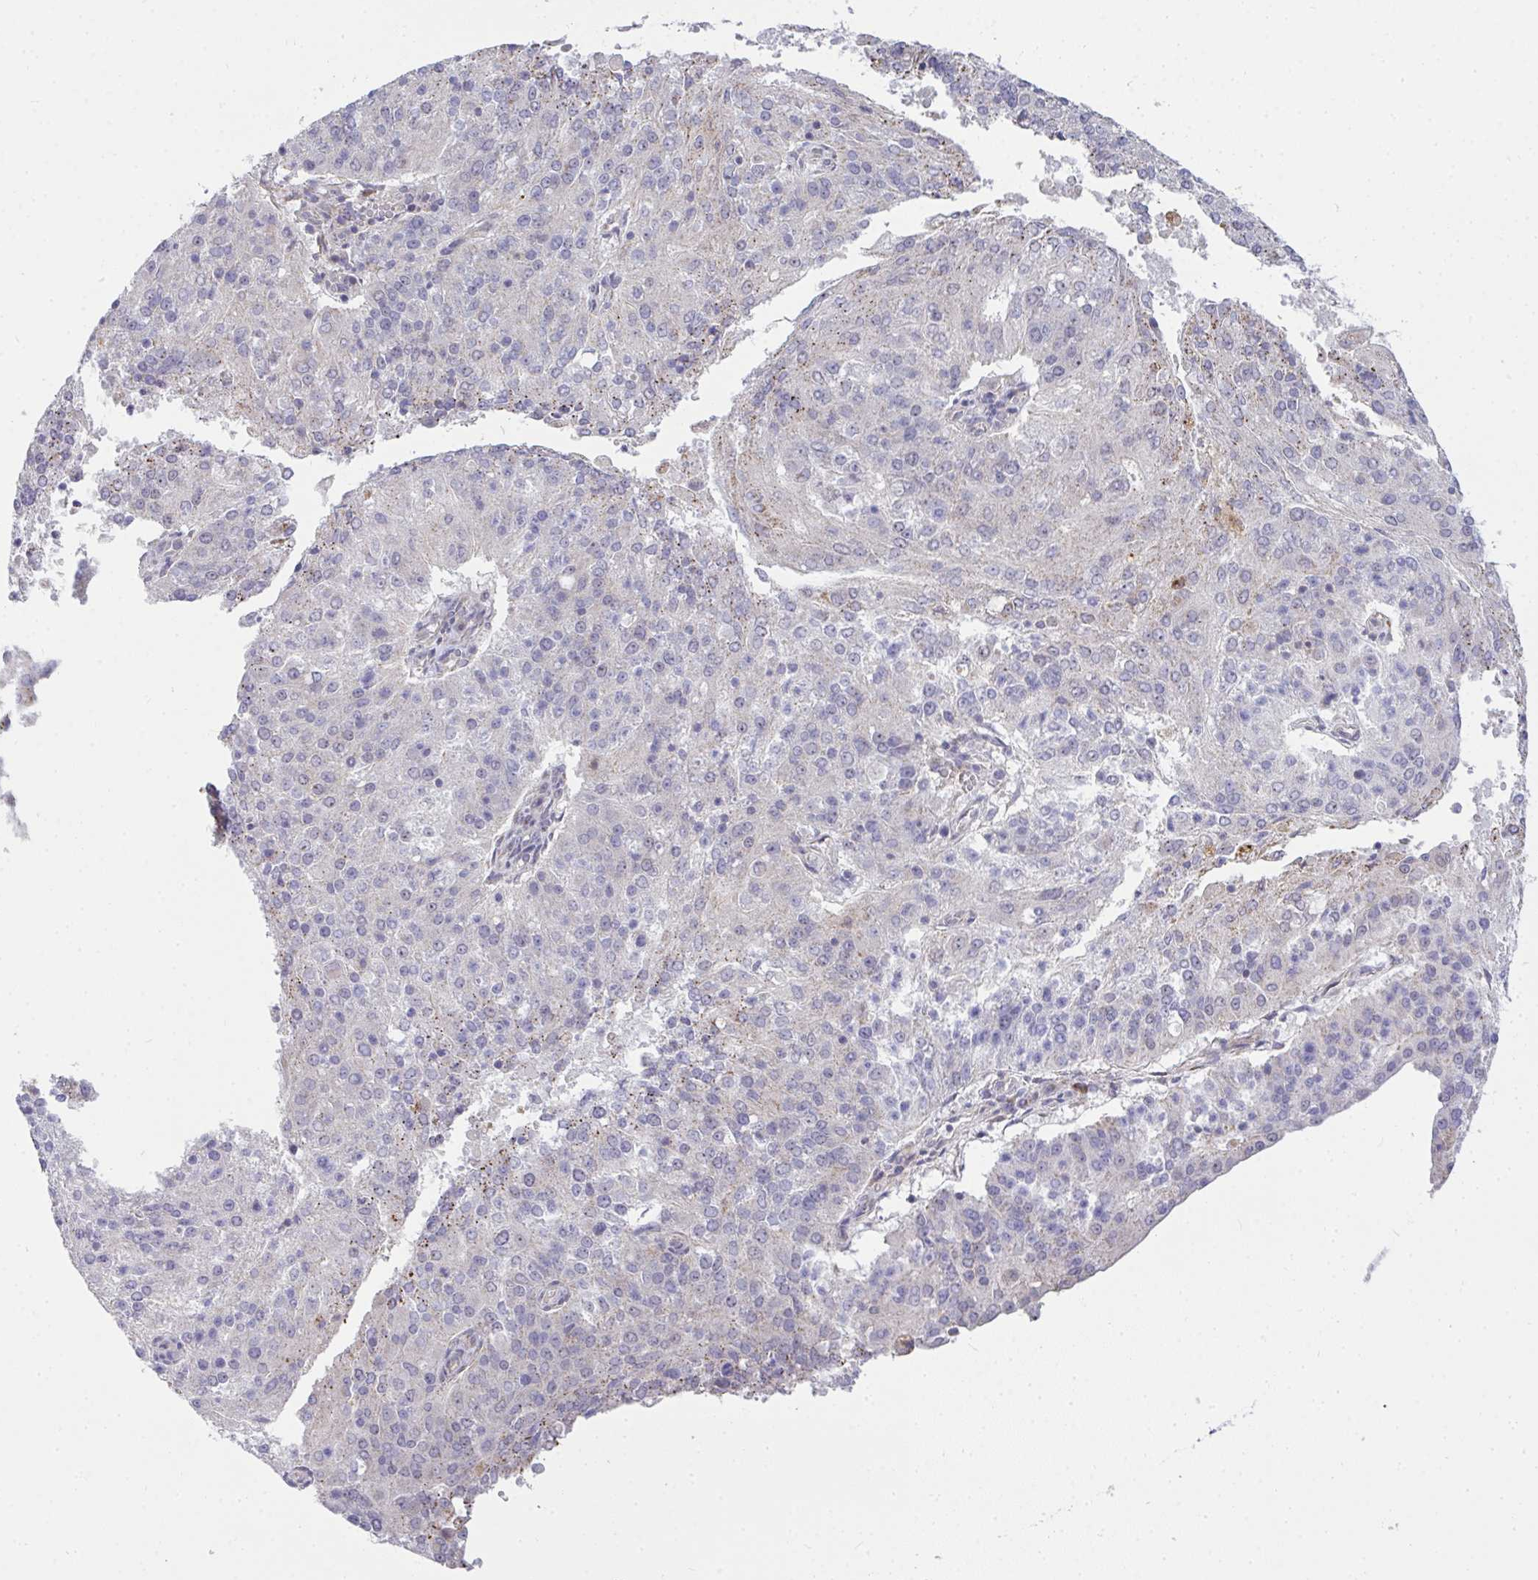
{"staining": {"intensity": "moderate", "quantity": "<25%", "location": "cytoplasmic/membranous"}, "tissue": "endometrial cancer", "cell_type": "Tumor cells", "image_type": "cancer", "snomed": [{"axis": "morphology", "description": "Adenocarcinoma, NOS"}, {"axis": "topography", "description": "Endometrium"}], "caption": "Human adenocarcinoma (endometrial) stained with a protein marker demonstrates moderate staining in tumor cells.", "gene": "SRRM4", "patient": {"sex": "female", "age": 82}}